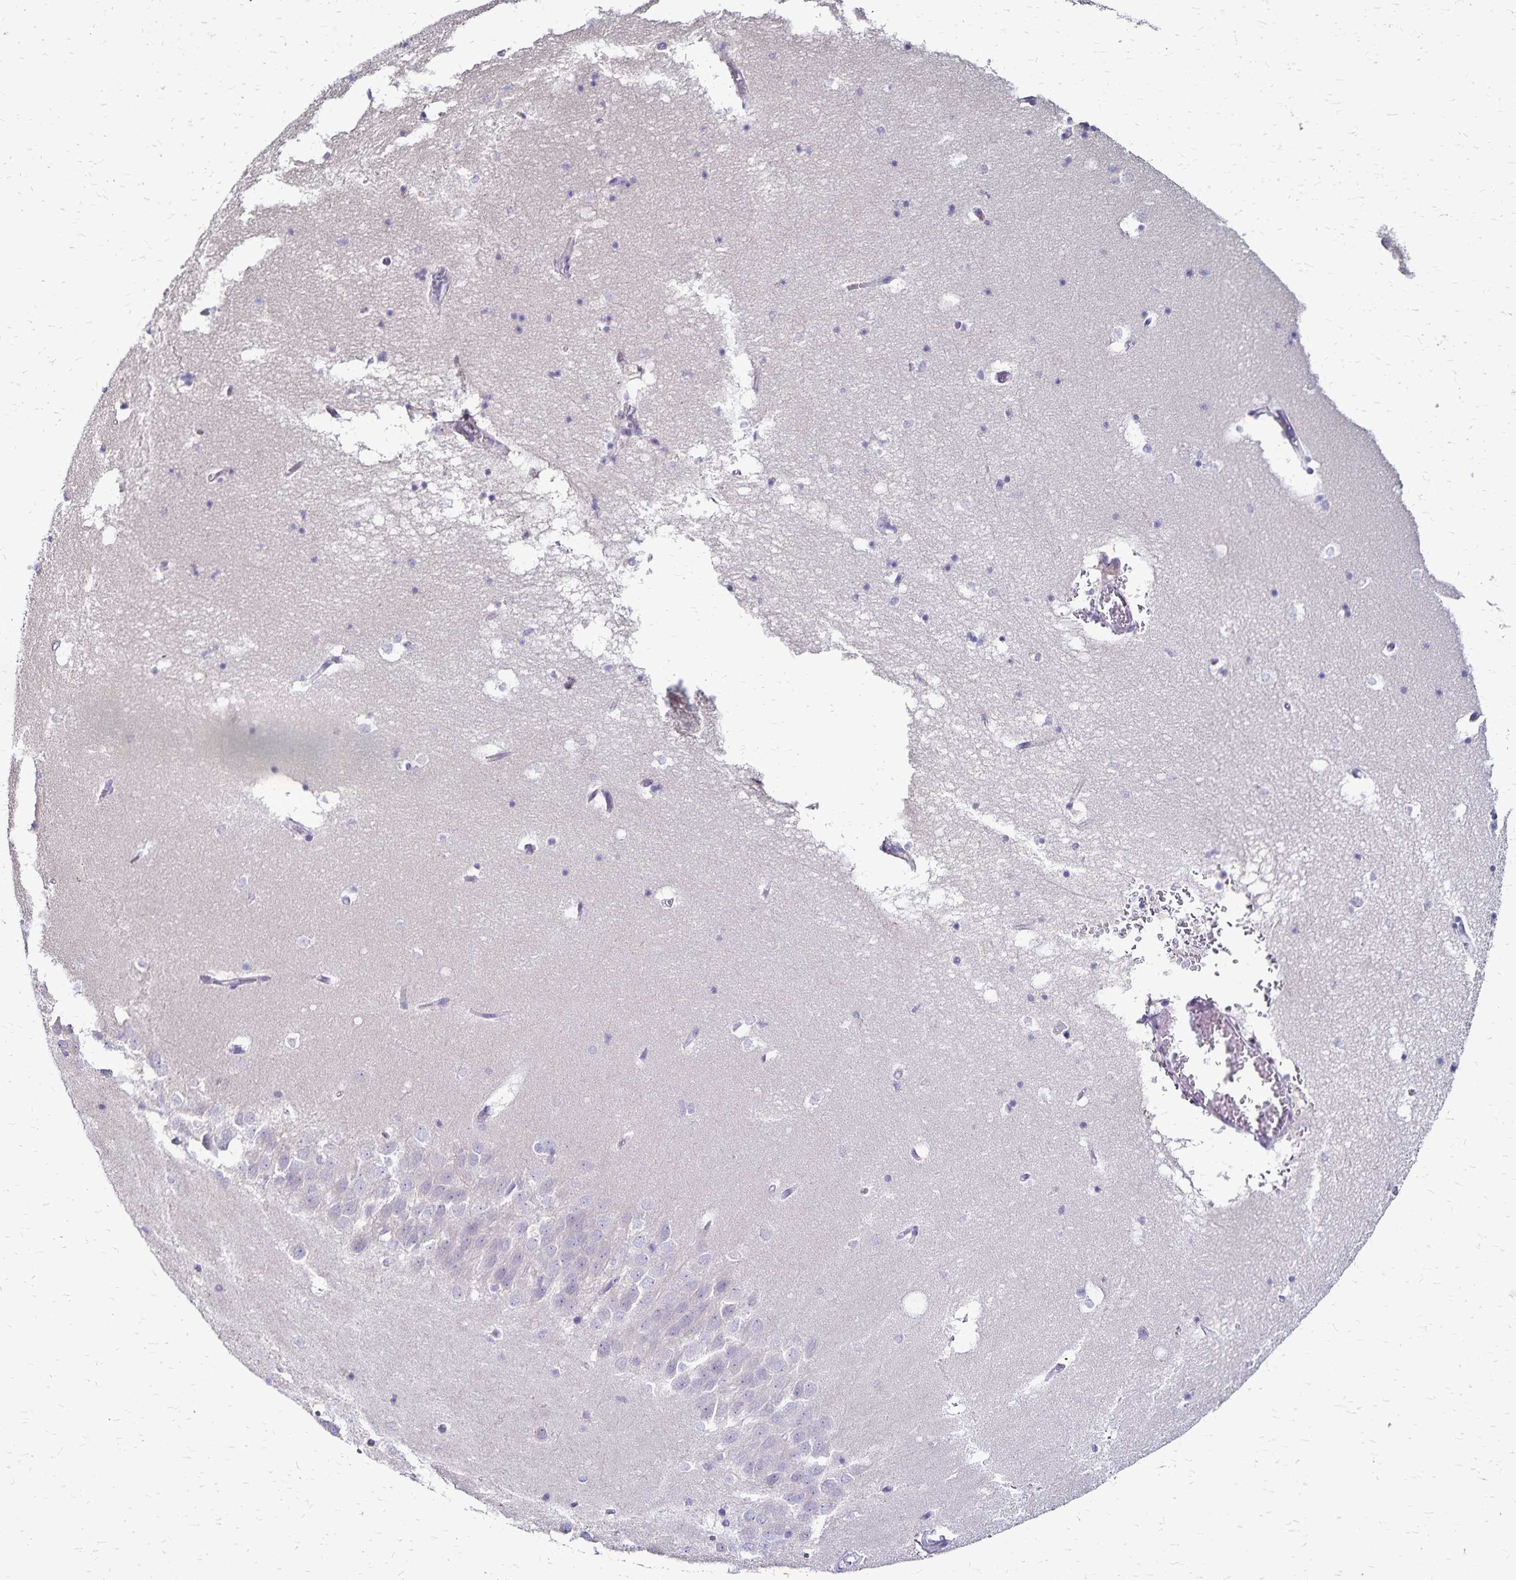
{"staining": {"intensity": "negative", "quantity": "none", "location": "none"}, "tissue": "hippocampus", "cell_type": "Glial cells", "image_type": "normal", "snomed": [{"axis": "morphology", "description": "Normal tissue, NOS"}, {"axis": "topography", "description": "Hippocampus"}], "caption": "IHC of unremarkable hippocampus reveals no positivity in glial cells. (DAB immunohistochemistry (IHC) with hematoxylin counter stain).", "gene": "NAGPA", "patient": {"sex": "male", "age": 58}}